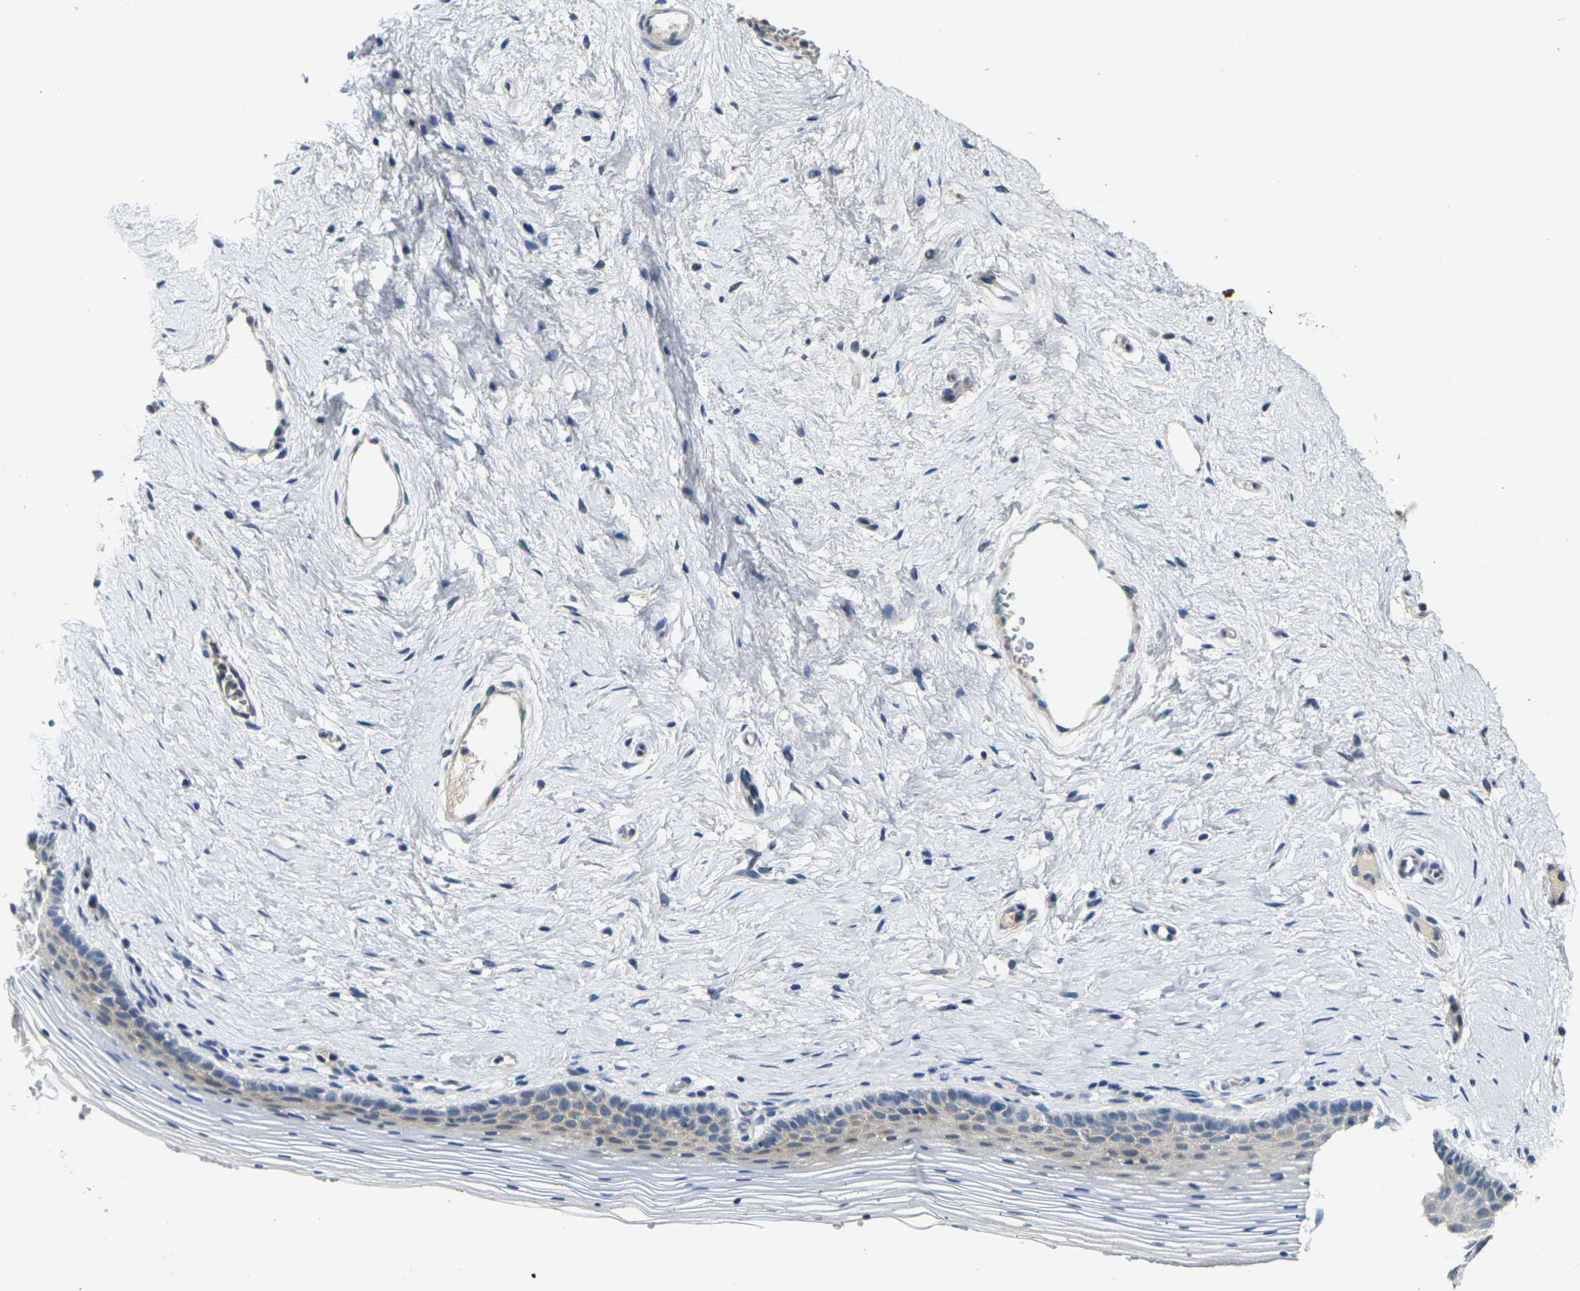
{"staining": {"intensity": "weak", "quantity": "<25%", "location": "cytoplasmic/membranous"}, "tissue": "vagina", "cell_type": "Squamous epithelial cells", "image_type": "normal", "snomed": [{"axis": "morphology", "description": "Normal tissue, NOS"}, {"axis": "topography", "description": "Vagina"}], "caption": "High magnification brightfield microscopy of unremarkable vagina stained with DAB (3,3'-diaminobenzidine) (brown) and counterstained with hematoxylin (blue): squamous epithelial cells show no significant expression. The staining was performed using DAB (3,3'-diaminobenzidine) to visualize the protein expression in brown, while the nuclei were stained in blue with hematoxylin (Magnification: 20x).", "gene": "SHISAL2B", "patient": {"sex": "female", "age": 32}}